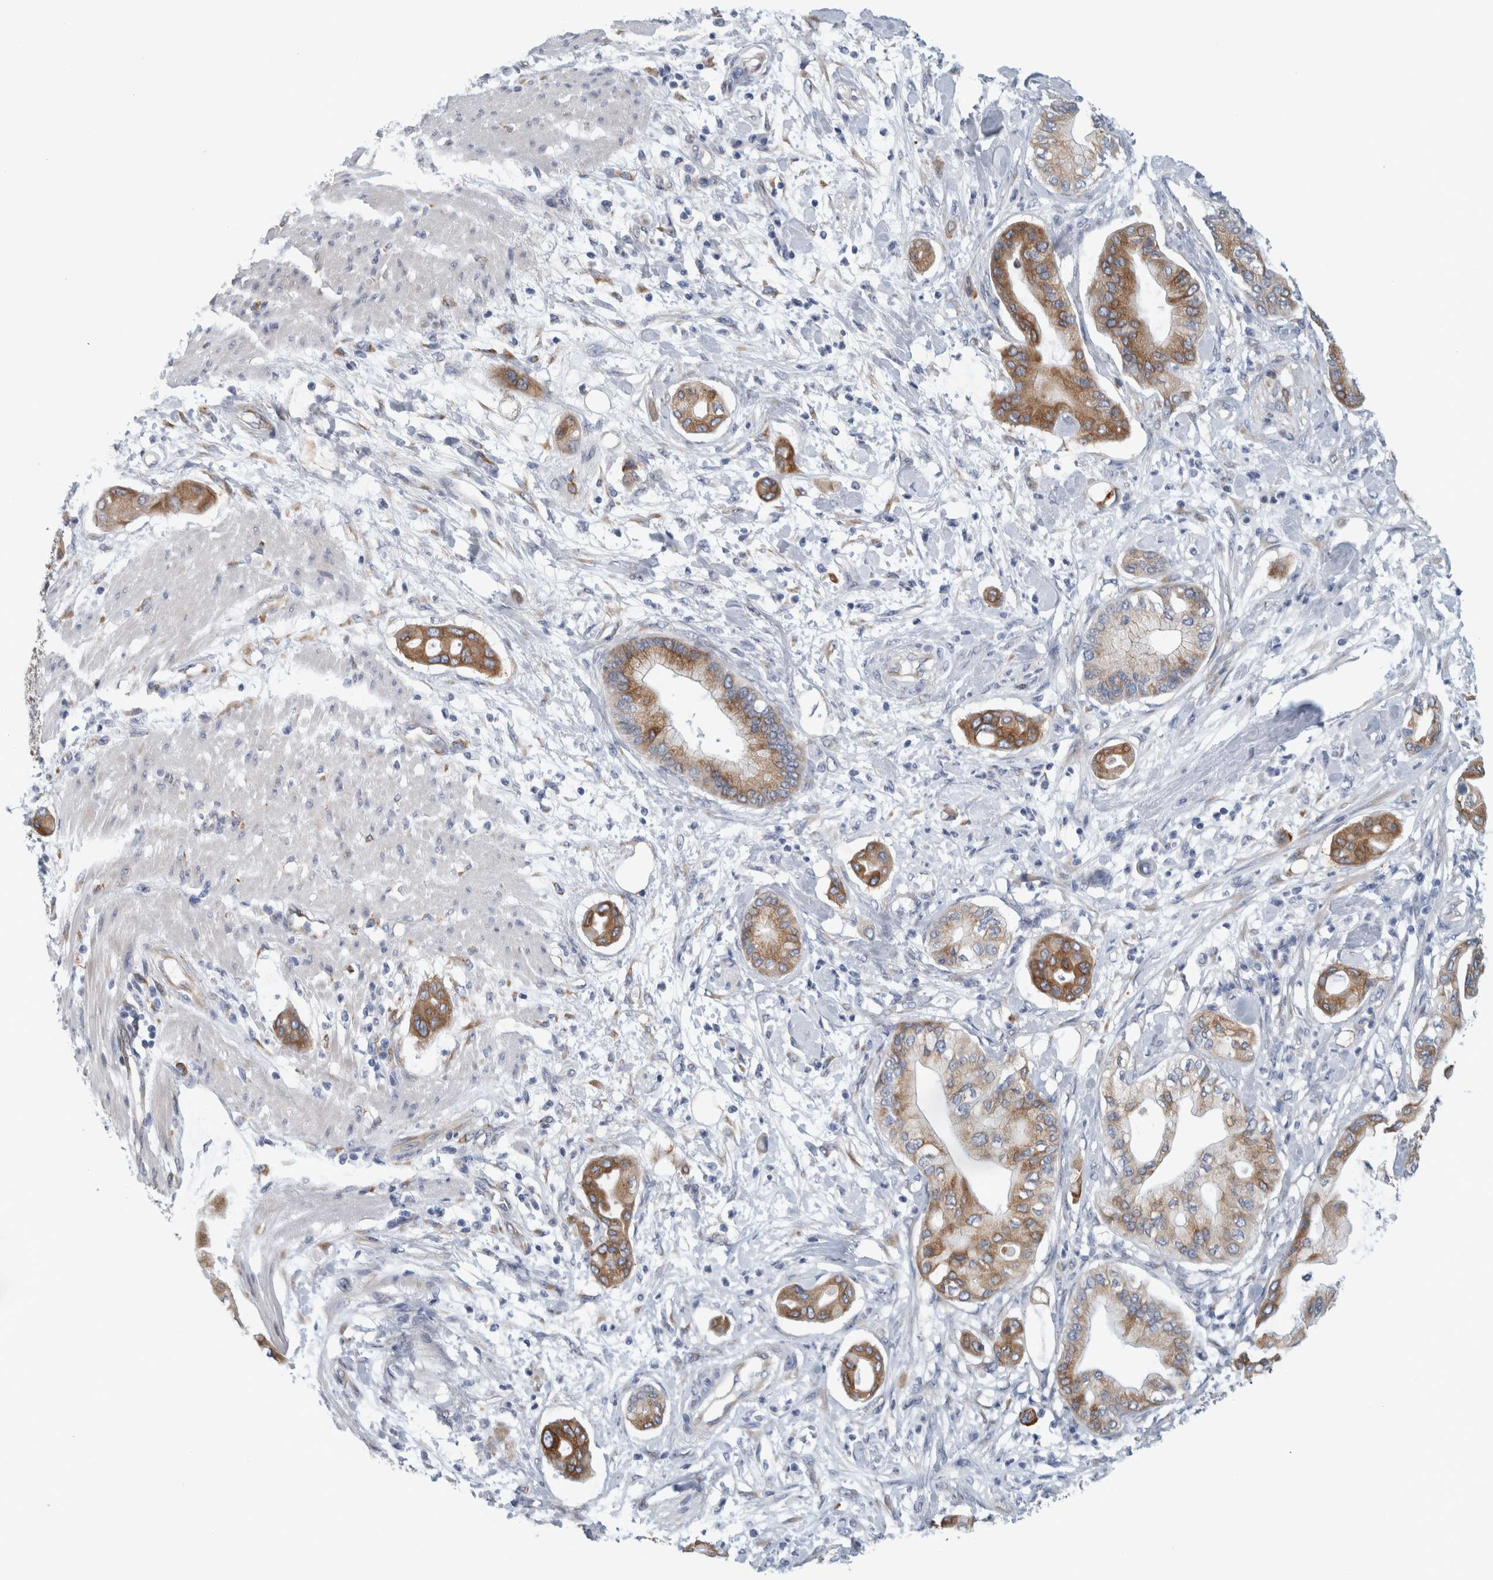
{"staining": {"intensity": "moderate", "quantity": ">75%", "location": "cytoplasmic/membranous"}, "tissue": "pancreatic cancer", "cell_type": "Tumor cells", "image_type": "cancer", "snomed": [{"axis": "morphology", "description": "Adenocarcinoma, NOS"}, {"axis": "morphology", "description": "Adenocarcinoma, metastatic, NOS"}, {"axis": "topography", "description": "Lymph node"}, {"axis": "topography", "description": "Pancreas"}, {"axis": "topography", "description": "Duodenum"}], "caption": "Moderate cytoplasmic/membranous positivity is identified in approximately >75% of tumor cells in pancreatic cancer. (DAB IHC with brightfield microscopy, high magnification).", "gene": "B3GNT3", "patient": {"sex": "female", "age": 64}}